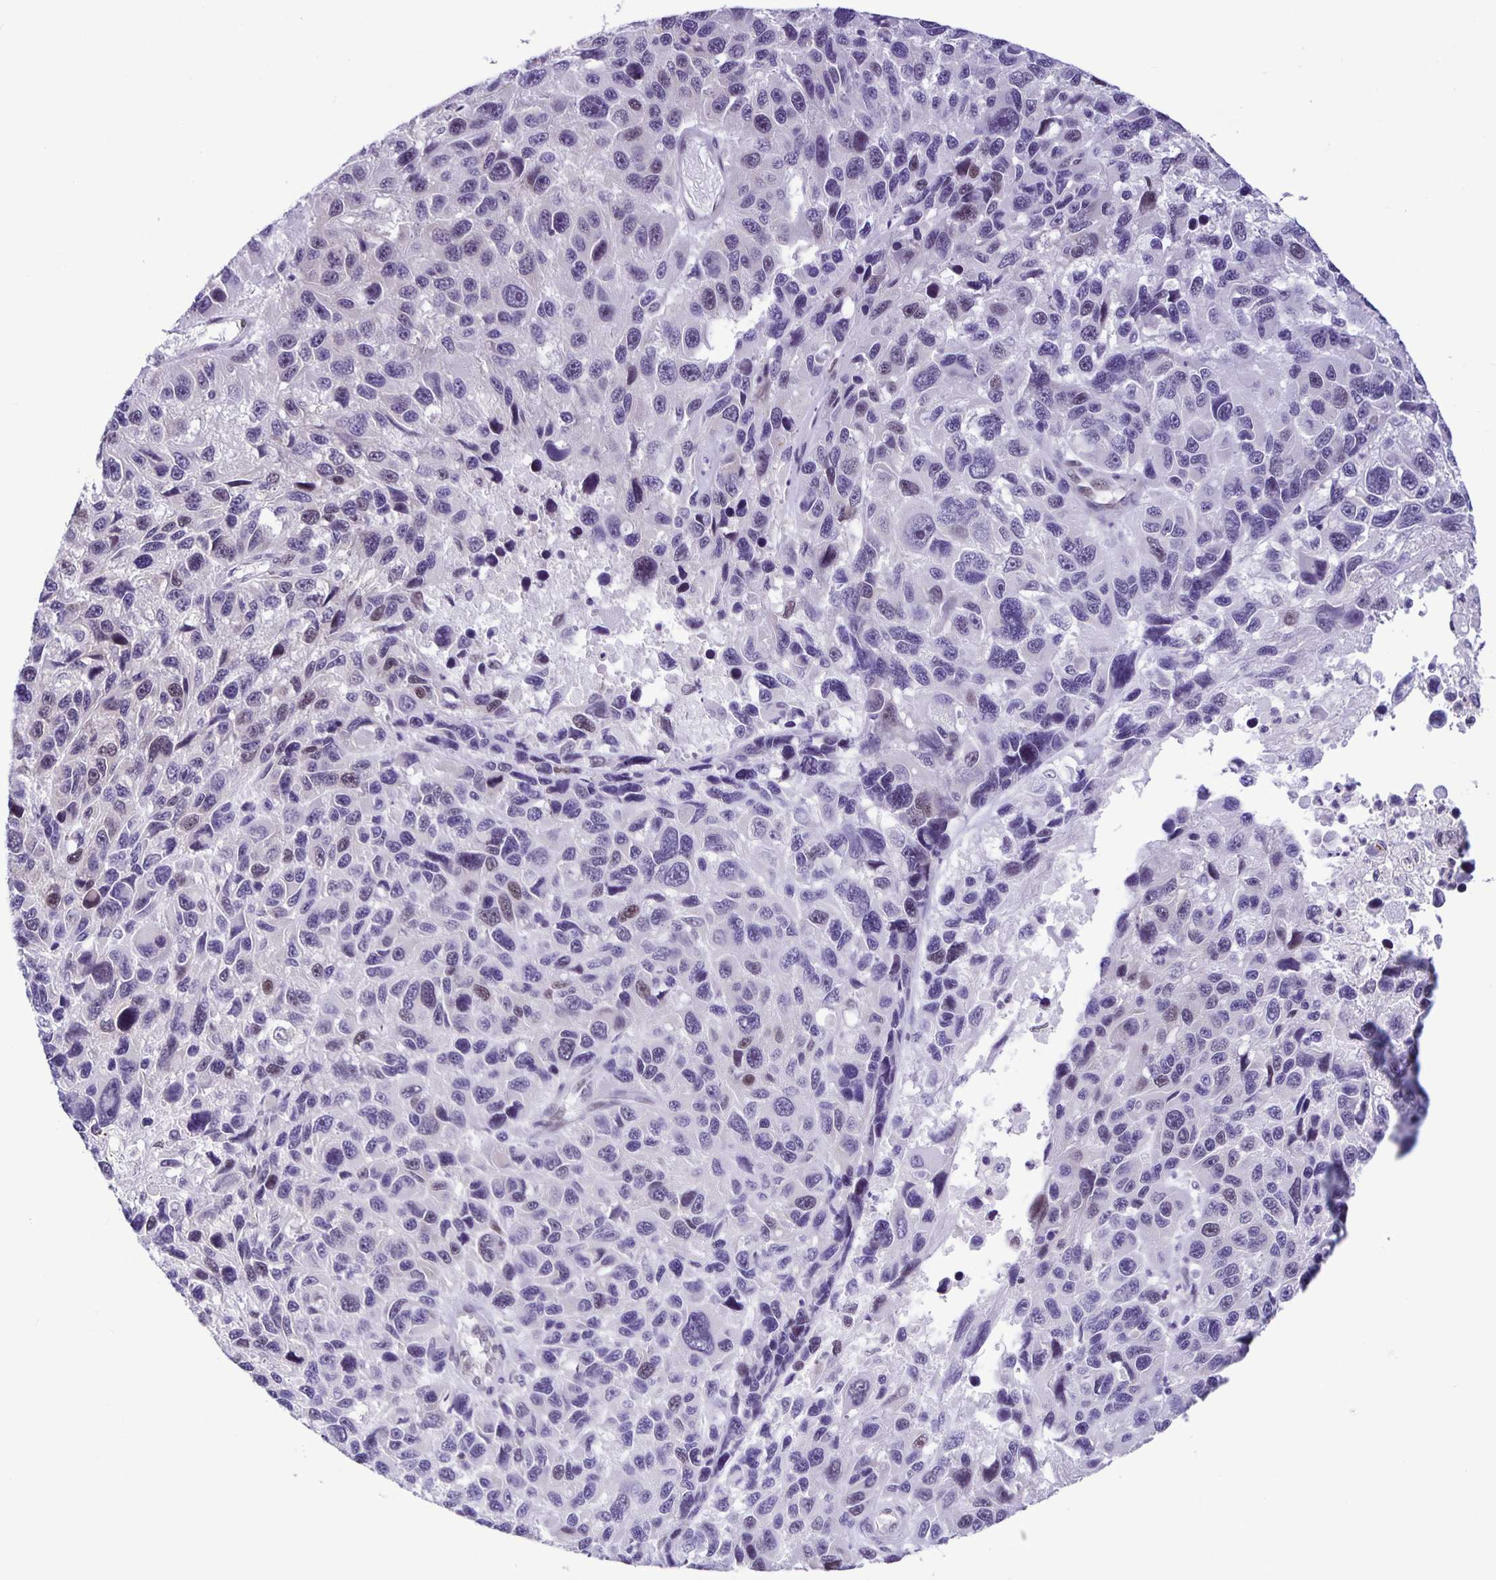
{"staining": {"intensity": "negative", "quantity": "none", "location": "none"}, "tissue": "melanoma", "cell_type": "Tumor cells", "image_type": "cancer", "snomed": [{"axis": "morphology", "description": "Malignant melanoma, NOS"}, {"axis": "topography", "description": "Skin"}], "caption": "There is no significant positivity in tumor cells of malignant melanoma.", "gene": "FOSL2", "patient": {"sex": "male", "age": 53}}